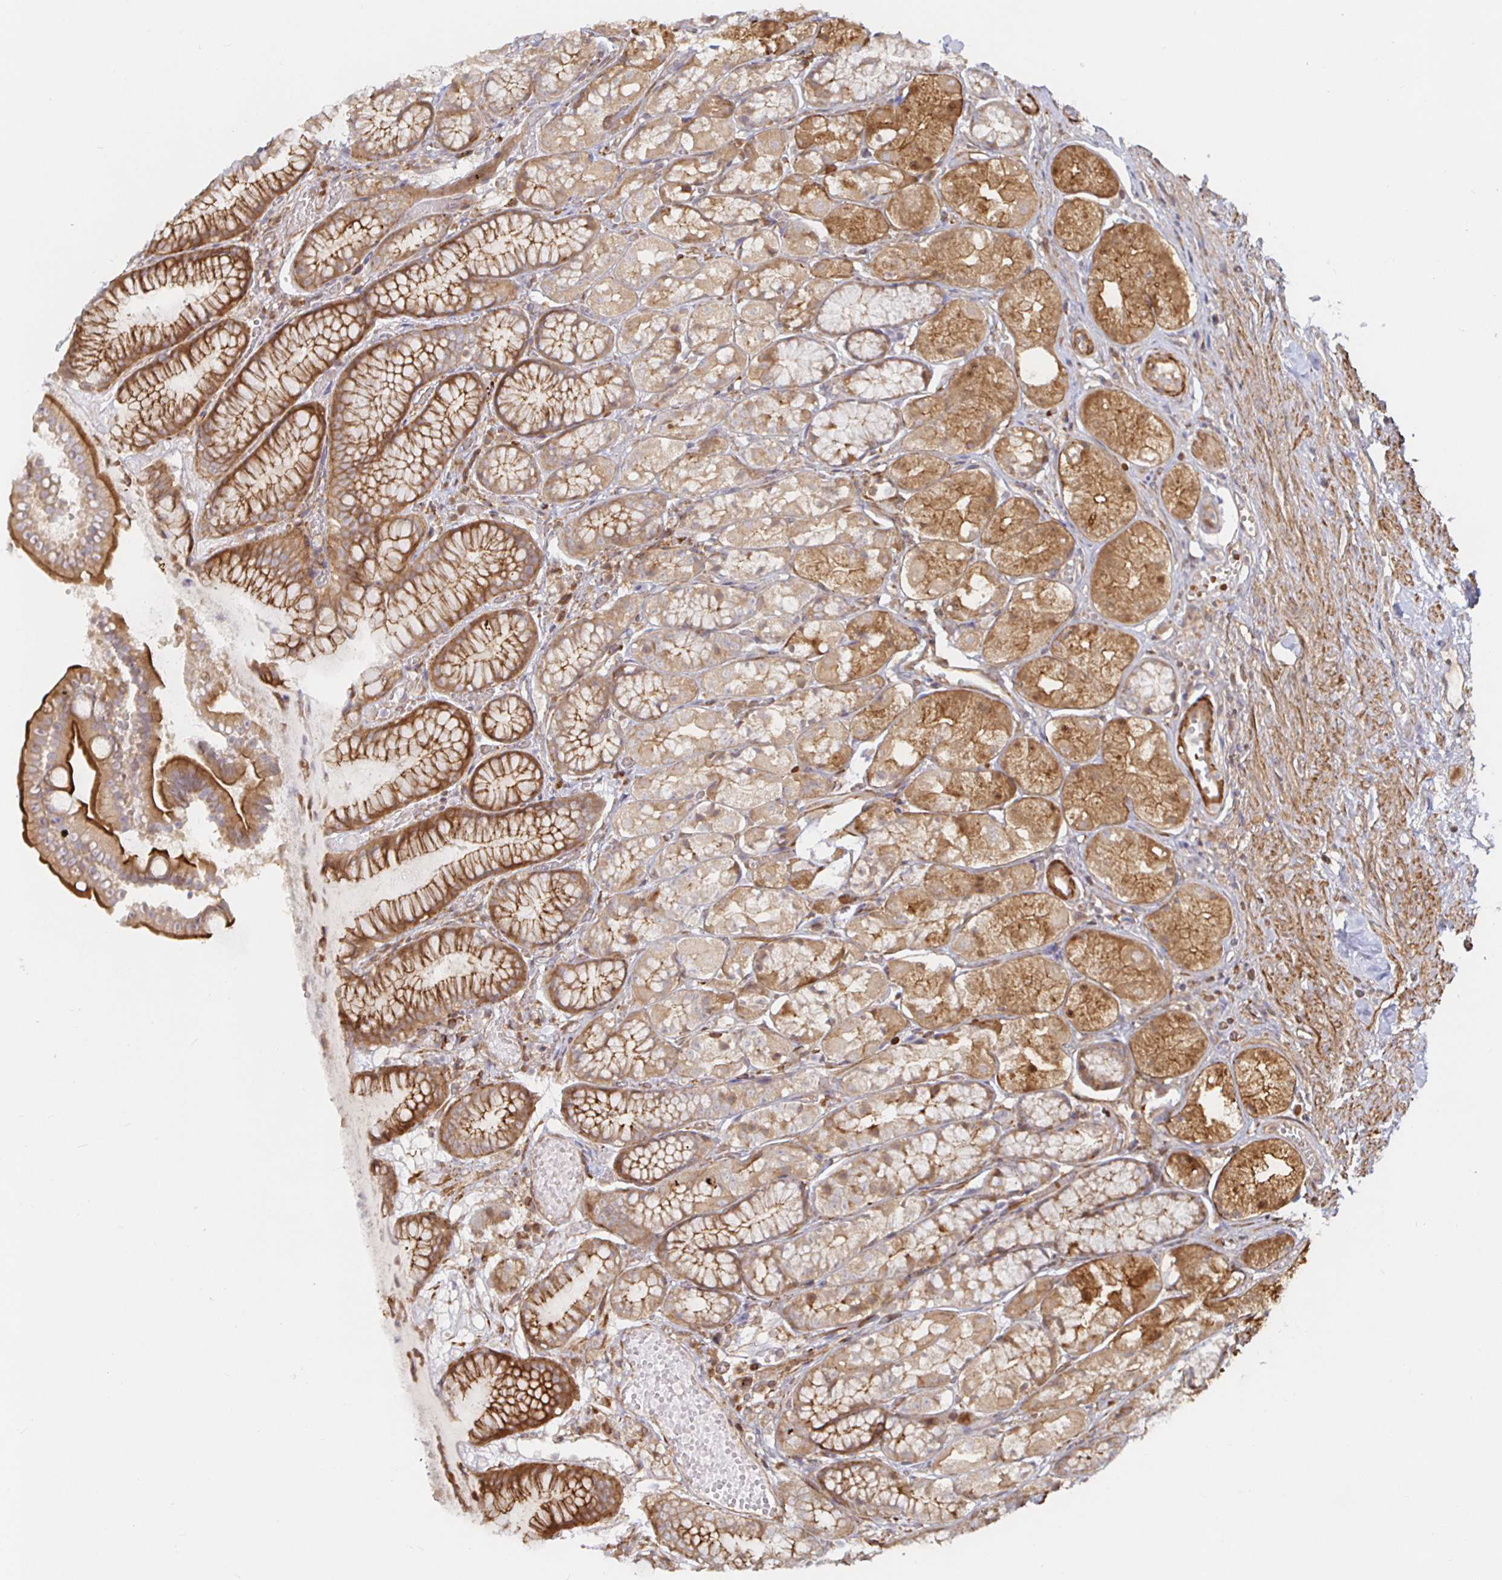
{"staining": {"intensity": "moderate", "quantity": ">75%", "location": "cytoplasmic/membranous"}, "tissue": "stomach", "cell_type": "Glandular cells", "image_type": "normal", "snomed": [{"axis": "morphology", "description": "Normal tissue, NOS"}, {"axis": "topography", "description": "Stomach"}], "caption": "Moderate cytoplasmic/membranous positivity for a protein is present in approximately >75% of glandular cells of benign stomach using immunohistochemistry.", "gene": "STRAP", "patient": {"sex": "male", "age": 70}}